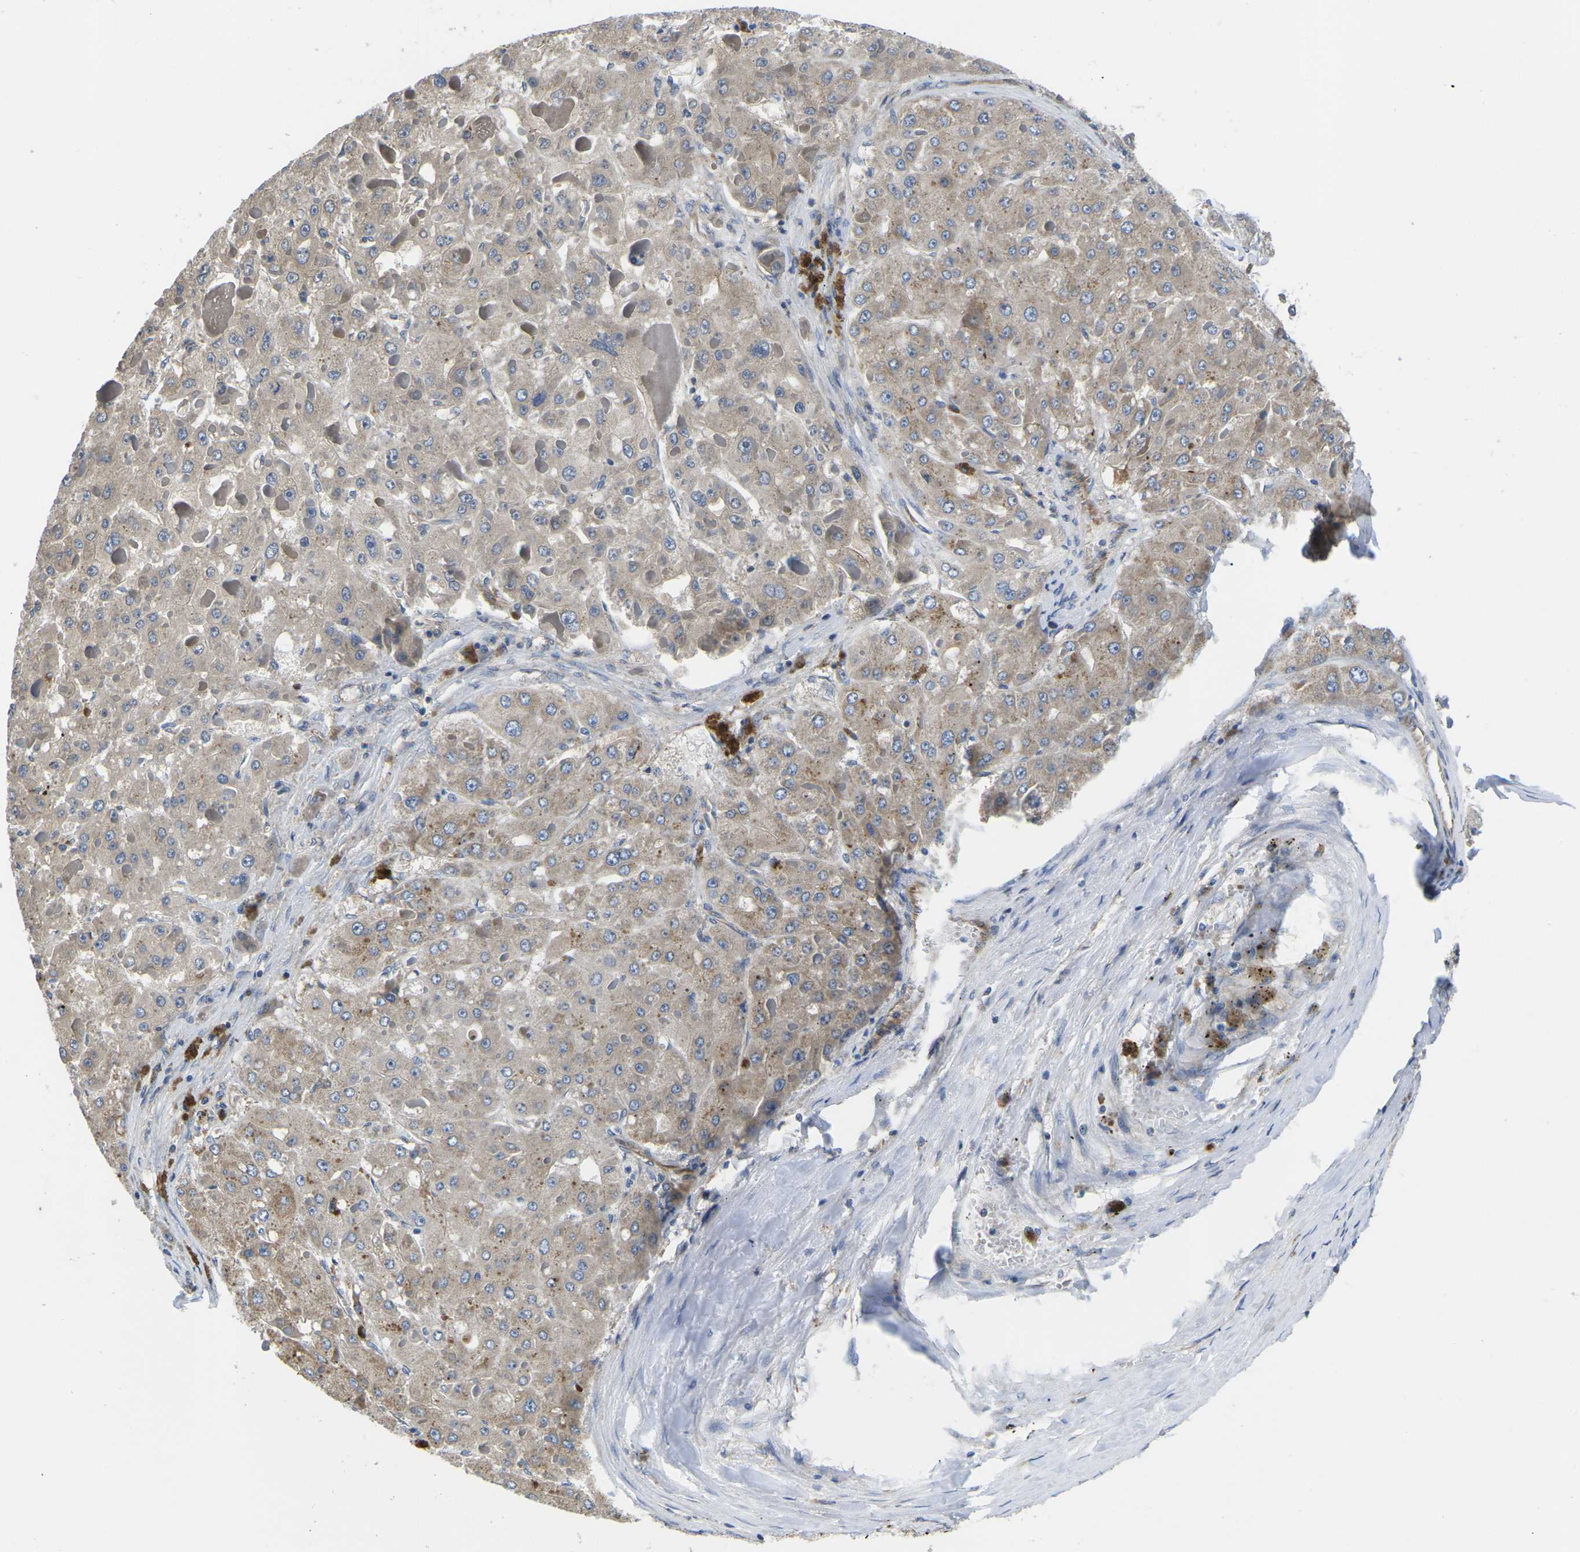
{"staining": {"intensity": "moderate", "quantity": ">75%", "location": "cytoplasmic/membranous"}, "tissue": "liver cancer", "cell_type": "Tumor cells", "image_type": "cancer", "snomed": [{"axis": "morphology", "description": "Carcinoma, Hepatocellular, NOS"}, {"axis": "topography", "description": "Liver"}], "caption": "A high-resolution micrograph shows immunohistochemistry staining of hepatocellular carcinoma (liver), which exhibits moderate cytoplasmic/membranous staining in about >75% of tumor cells.", "gene": "TMEFF2", "patient": {"sex": "female", "age": 73}}